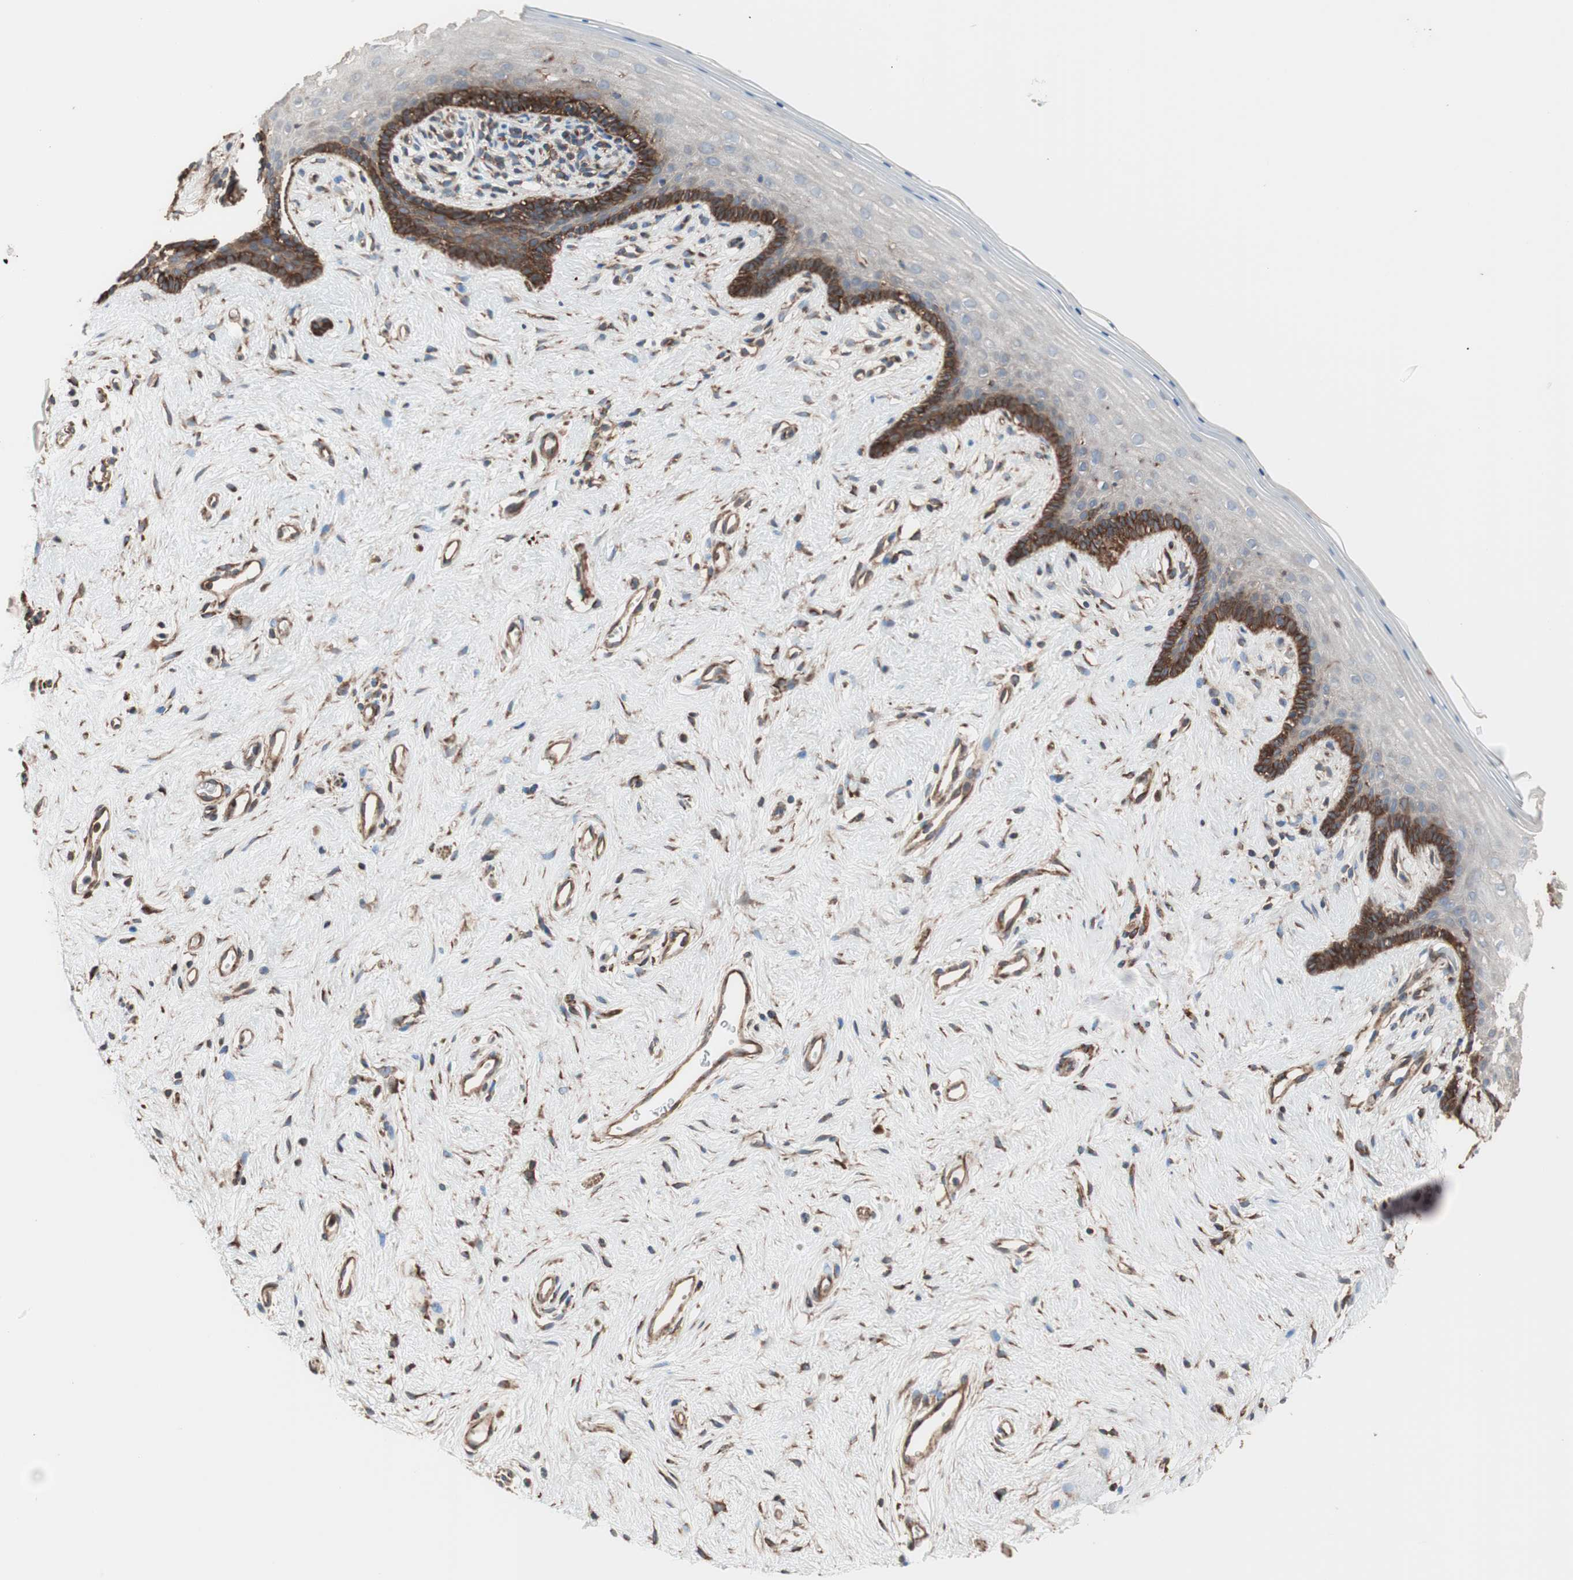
{"staining": {"intensity": "strong", "quantity": "<25%", "location": "cytoplasmic/membranous"}, "tissue": "vagina", "cell_type": "Squamous epithelial cells", "image_type": "normal", "snomed": [{"axis": "morphology", "description": "Normal tissue, NOS"}, {"axis": "topography", "description": "Vagina"}], "caption": "IHC of benign human vagina reveals medium levels of strong cytoplasmic/membranous staining in approximately <25% of squamous epithelial cells. The protein is stained brown, and the nuclei are stained in blue (DAB (3,3'-diaminobenzidine) IHC with brightfield microscopy, high magnification).", "gene": "GPSM2", "patient": {"sex": "female", "age": 44}}